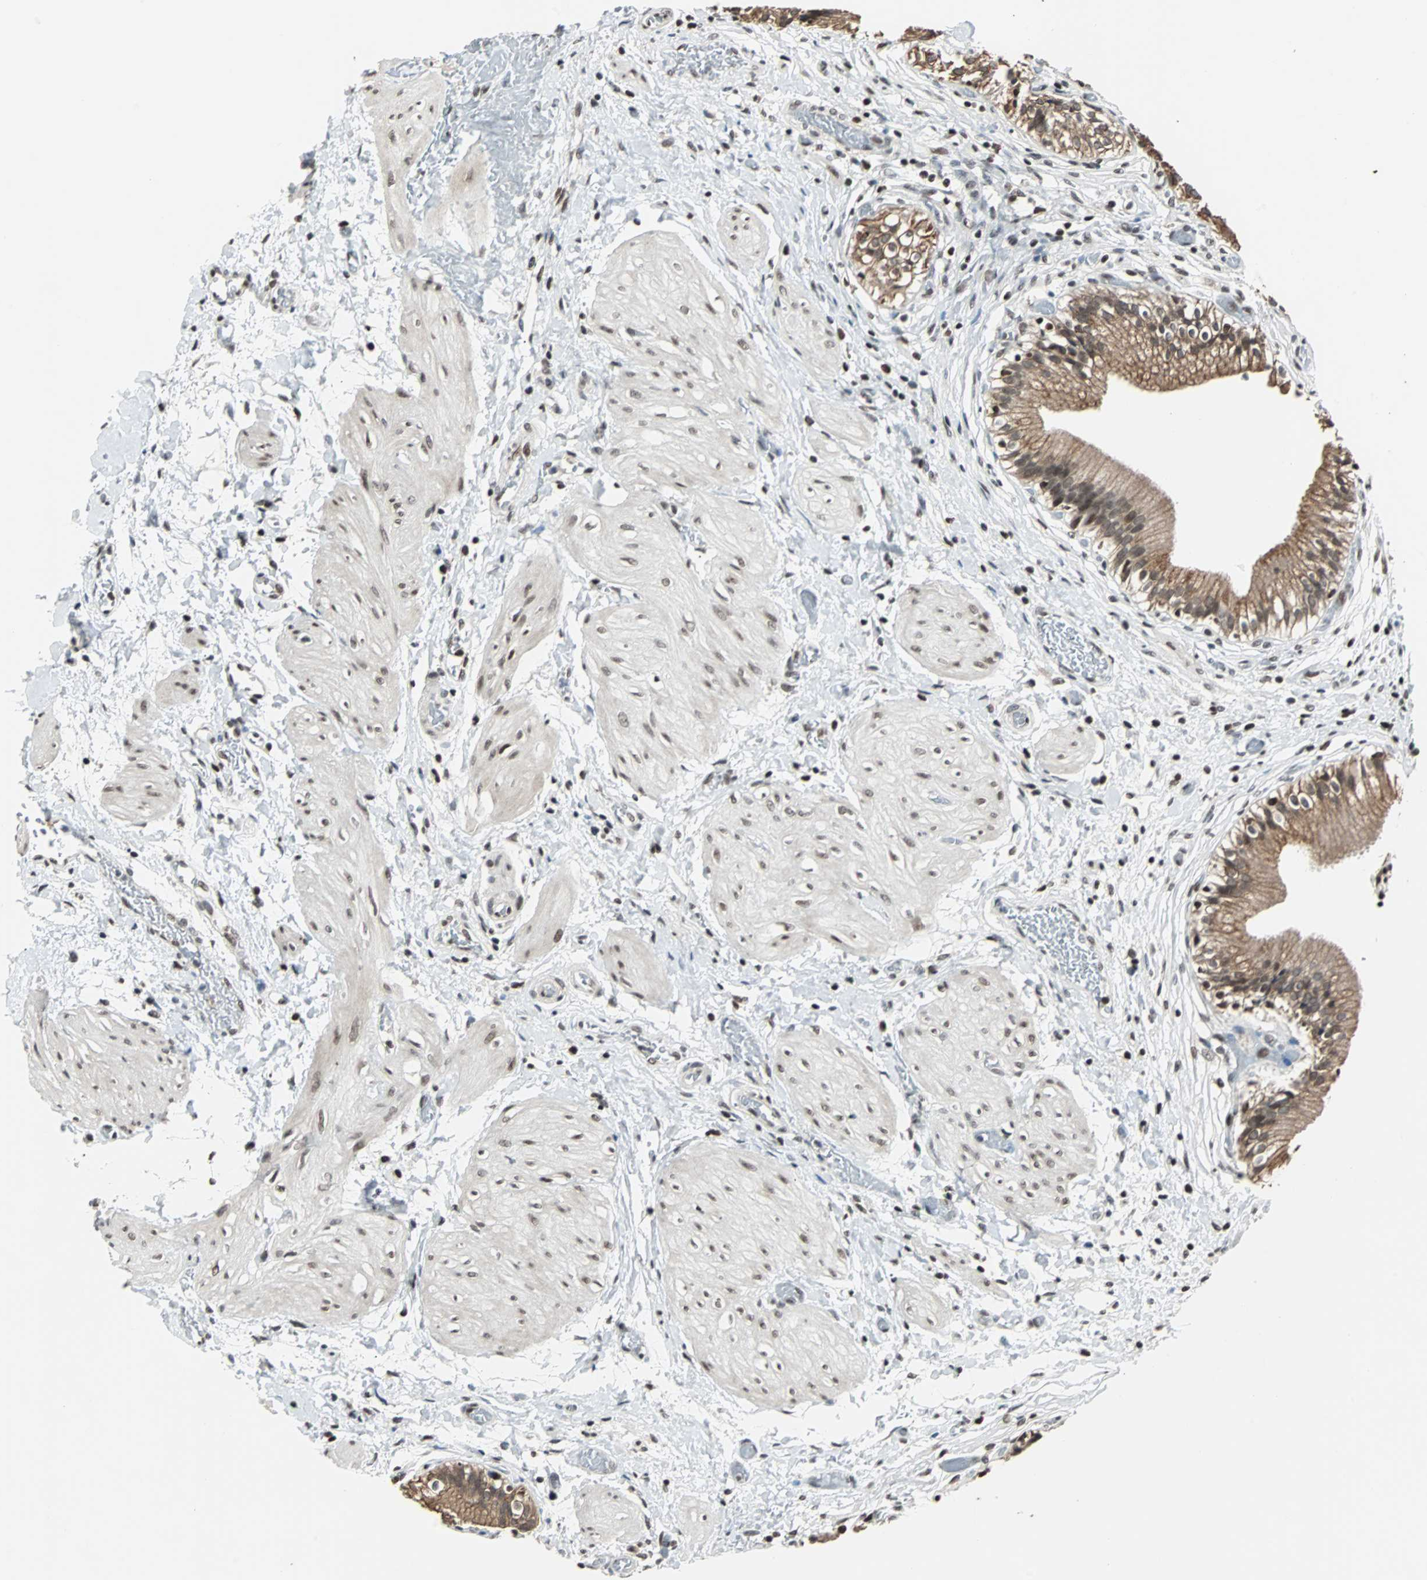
{"staining": {"intensity": "strong", "quantity": ">75%", "location": "cytoplasmic/membranous"}, "tissue": "gallbladder", "cell_type": "Glandular cells", "image_type": "normal", "snomed": [{"axis": "morphology", "description": "Normal tissue, NOS"}, {"axis": "topography", "description": "Gallbladder"}], "caption": "Glandular cells exhibit high levels of strong cytoplasmic/membranous staining in approximately >75% of cells in normal human gallbladder.", "gene": "TERF2IP", "patient": {"sex": "male", "age": 65}}